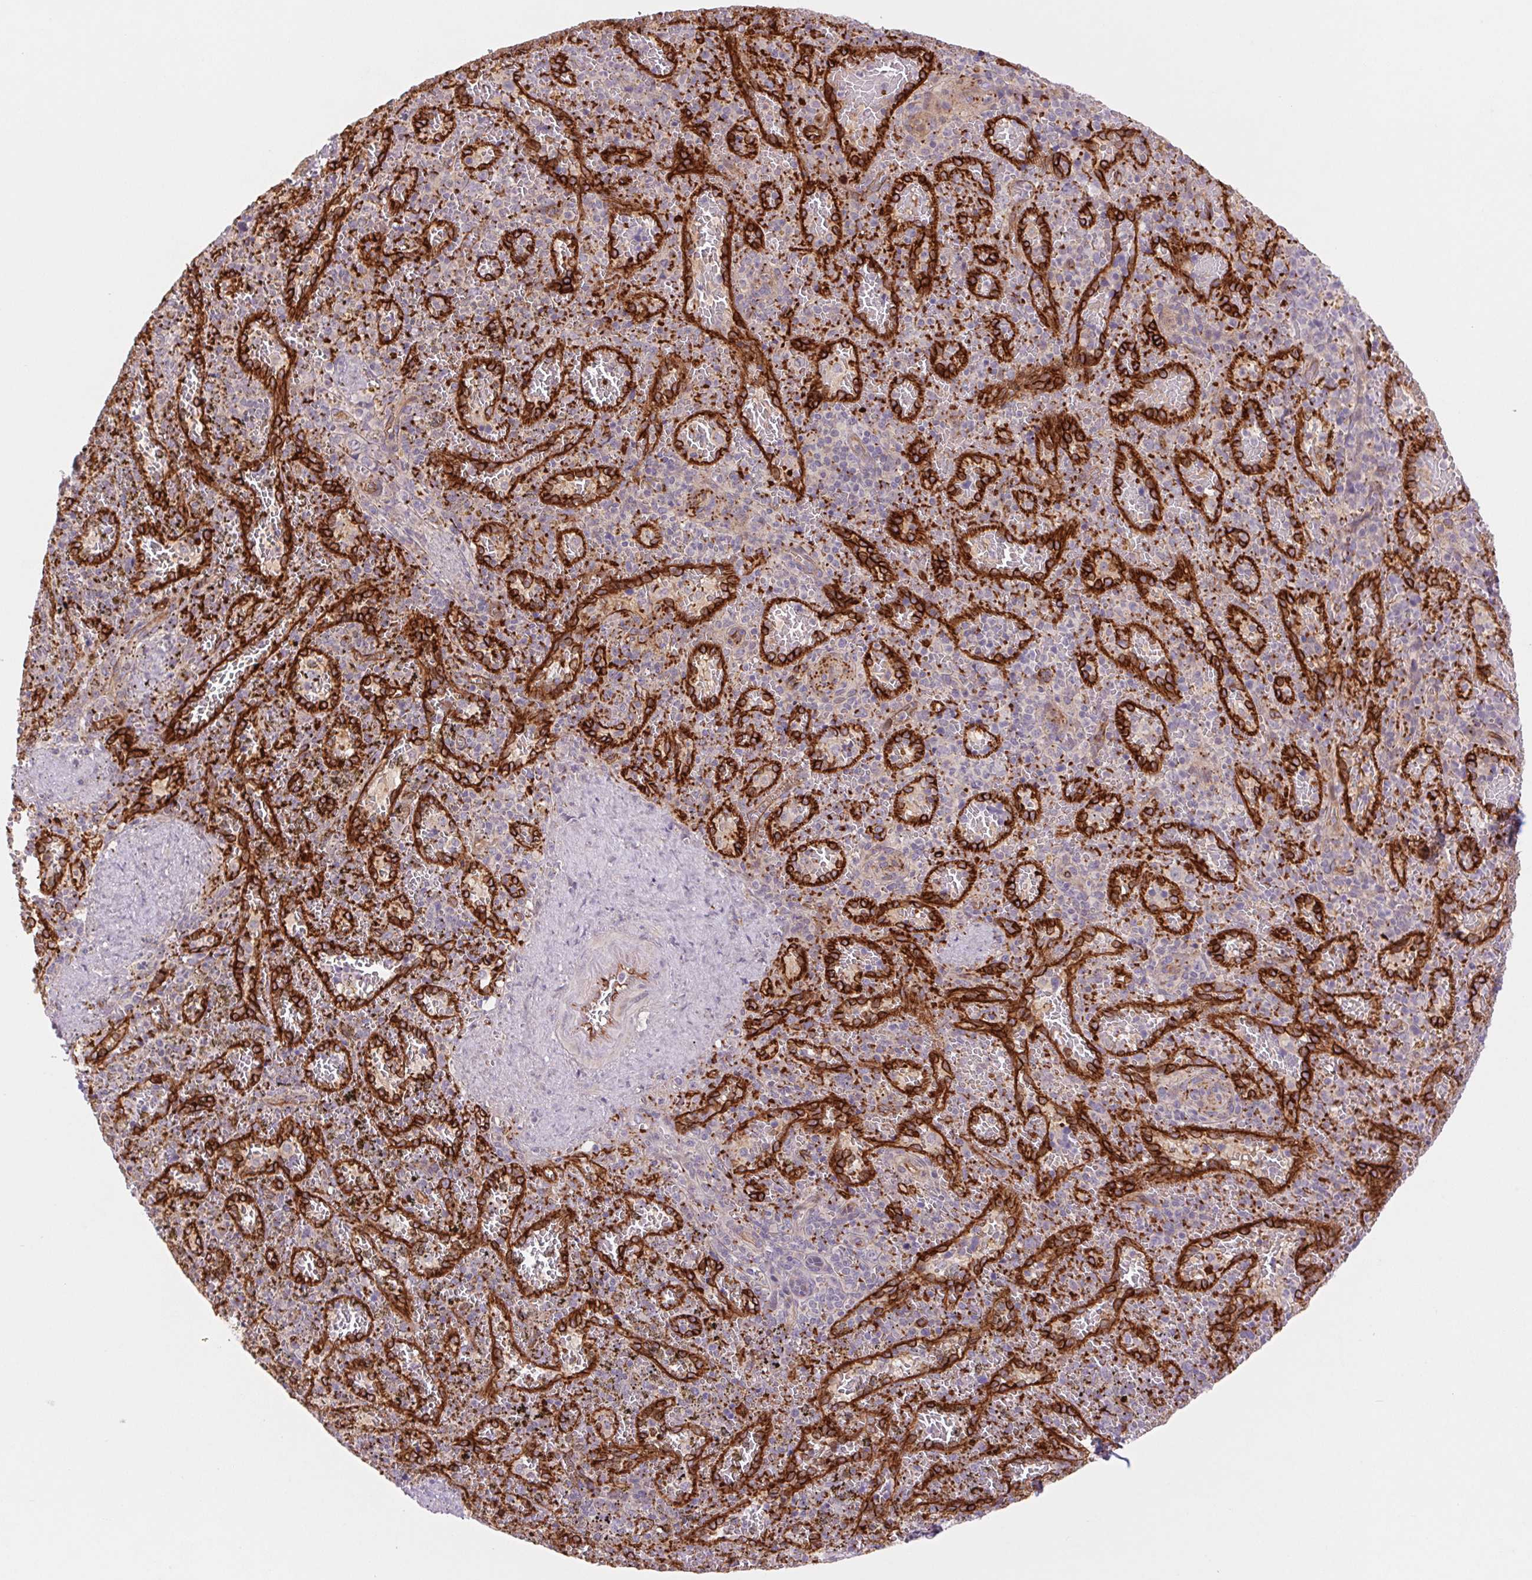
{"staining": {"intensity": "moderate", "quantity": "<25%", "location": "cytoplasmic/membranous"}, "tissue": "spleen", "cell_type": "Cells in red pulp", "image_type": "normal", "snomed": [{"axis": "morphology", "description": "Normal tissue, NOS"}, {"axis": "topography", "description": "Spleen"}], "caption": "Immunohistochemical staining of unremarkable human spleen exhibits <25% levels of moderate cytoplasmic/membranous protein expression in approximately <25% of cells in red pulp.", "gene": "MS4A13", "patient": {"sex": "female", "age": 50}}